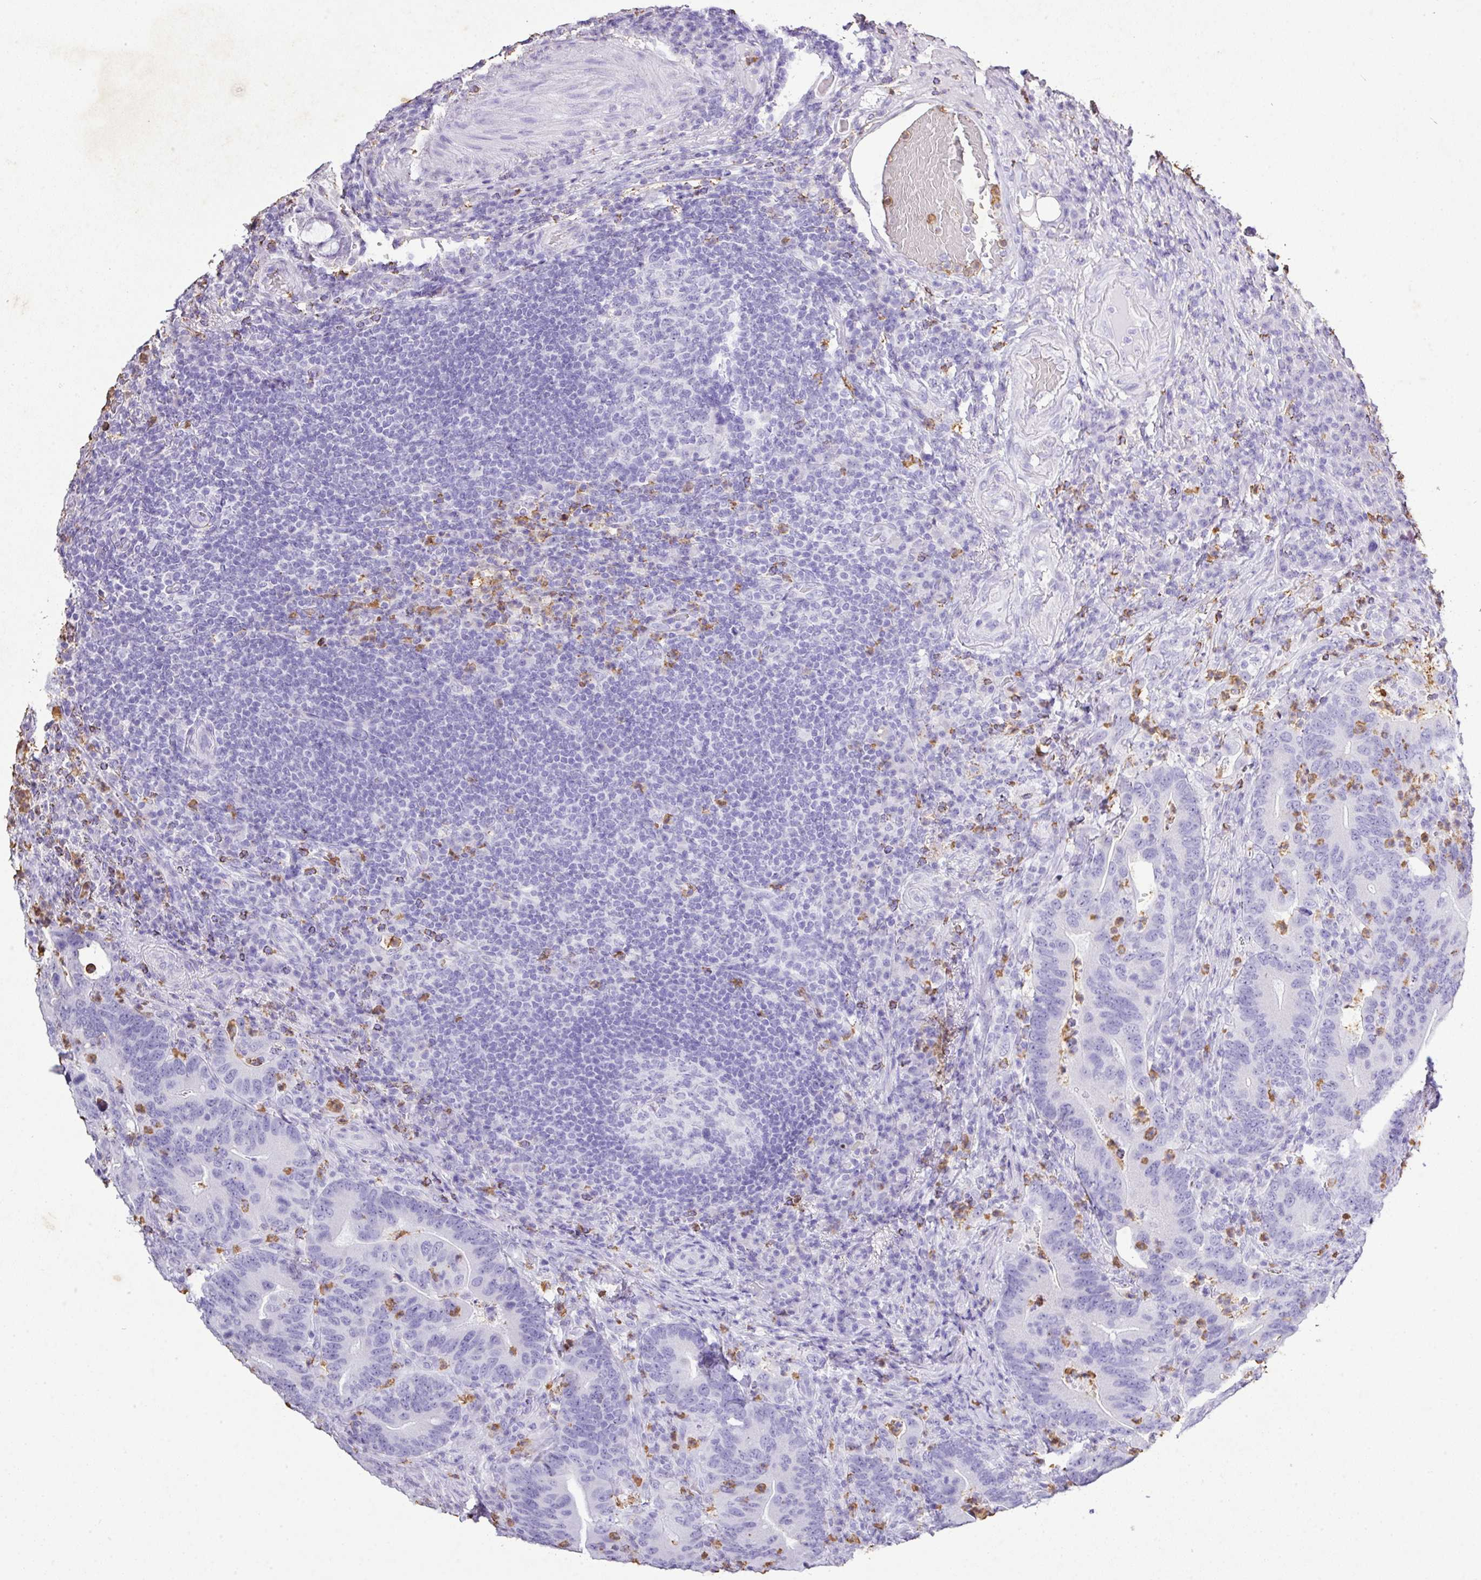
{"staining": {"intensity": "negative", "quantity": "none", "location": "none"}, "tissue": "colorectal cancer", "cell_type": "Tumor cells", "image_type": "cancer", "snomed": [{"axis": "morphology", "description": "Adenocarcinoma, NOS"}, {"axis": "topography", "description": "Colon"}], "caption": "Immunohistochemical staining of colorectal cancer (adenocarcinoma) shows no significant staining in tumor cells.", "gene": "KCNJ11", "patient": {"sex": "female", "age": 66}}